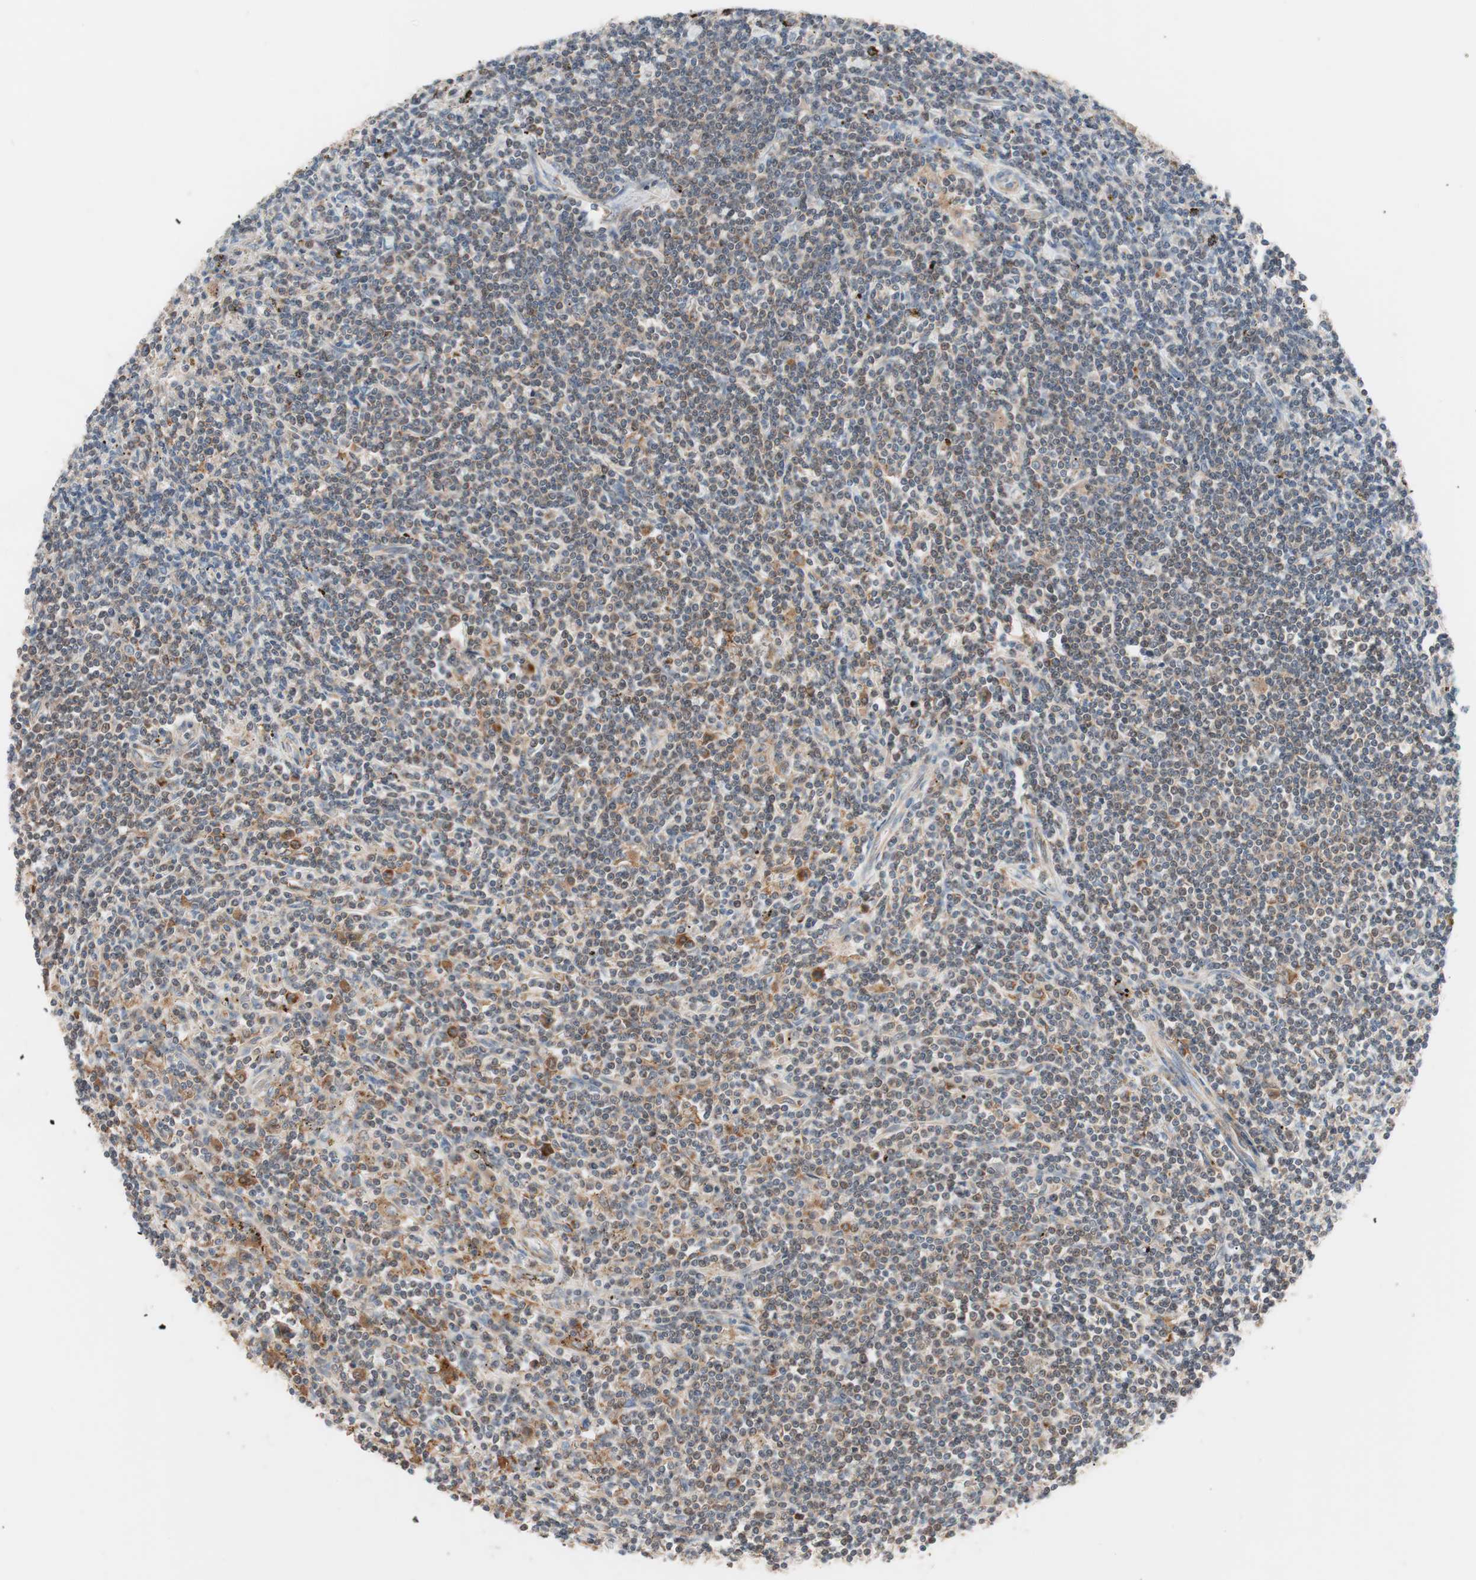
{"staining": {"intensity": "moderate", "quantity": ">75%", "location": "cytoplasmic/membranous"}, "tissue": "lymphoma", "cell_type": "Tumor cells", "image_type": "cancer", "snomed": [{"axis": "morphology", "description": "Malignant lymphoma, non-Hodgkin's type, Low grade"}, {"axis": "topography", "description": "Spleen"}], "caption": "Immunohistochemical staining of lymphoma reveals medium levels of moderate cytoplasmic/membranous protein positivity in about >75% of tumor cells. (brown staining indicates protein expression, while blue staining denotes nuclei).", "gene": "HMBS", "patient": {"sex": "male", "age": 76}}